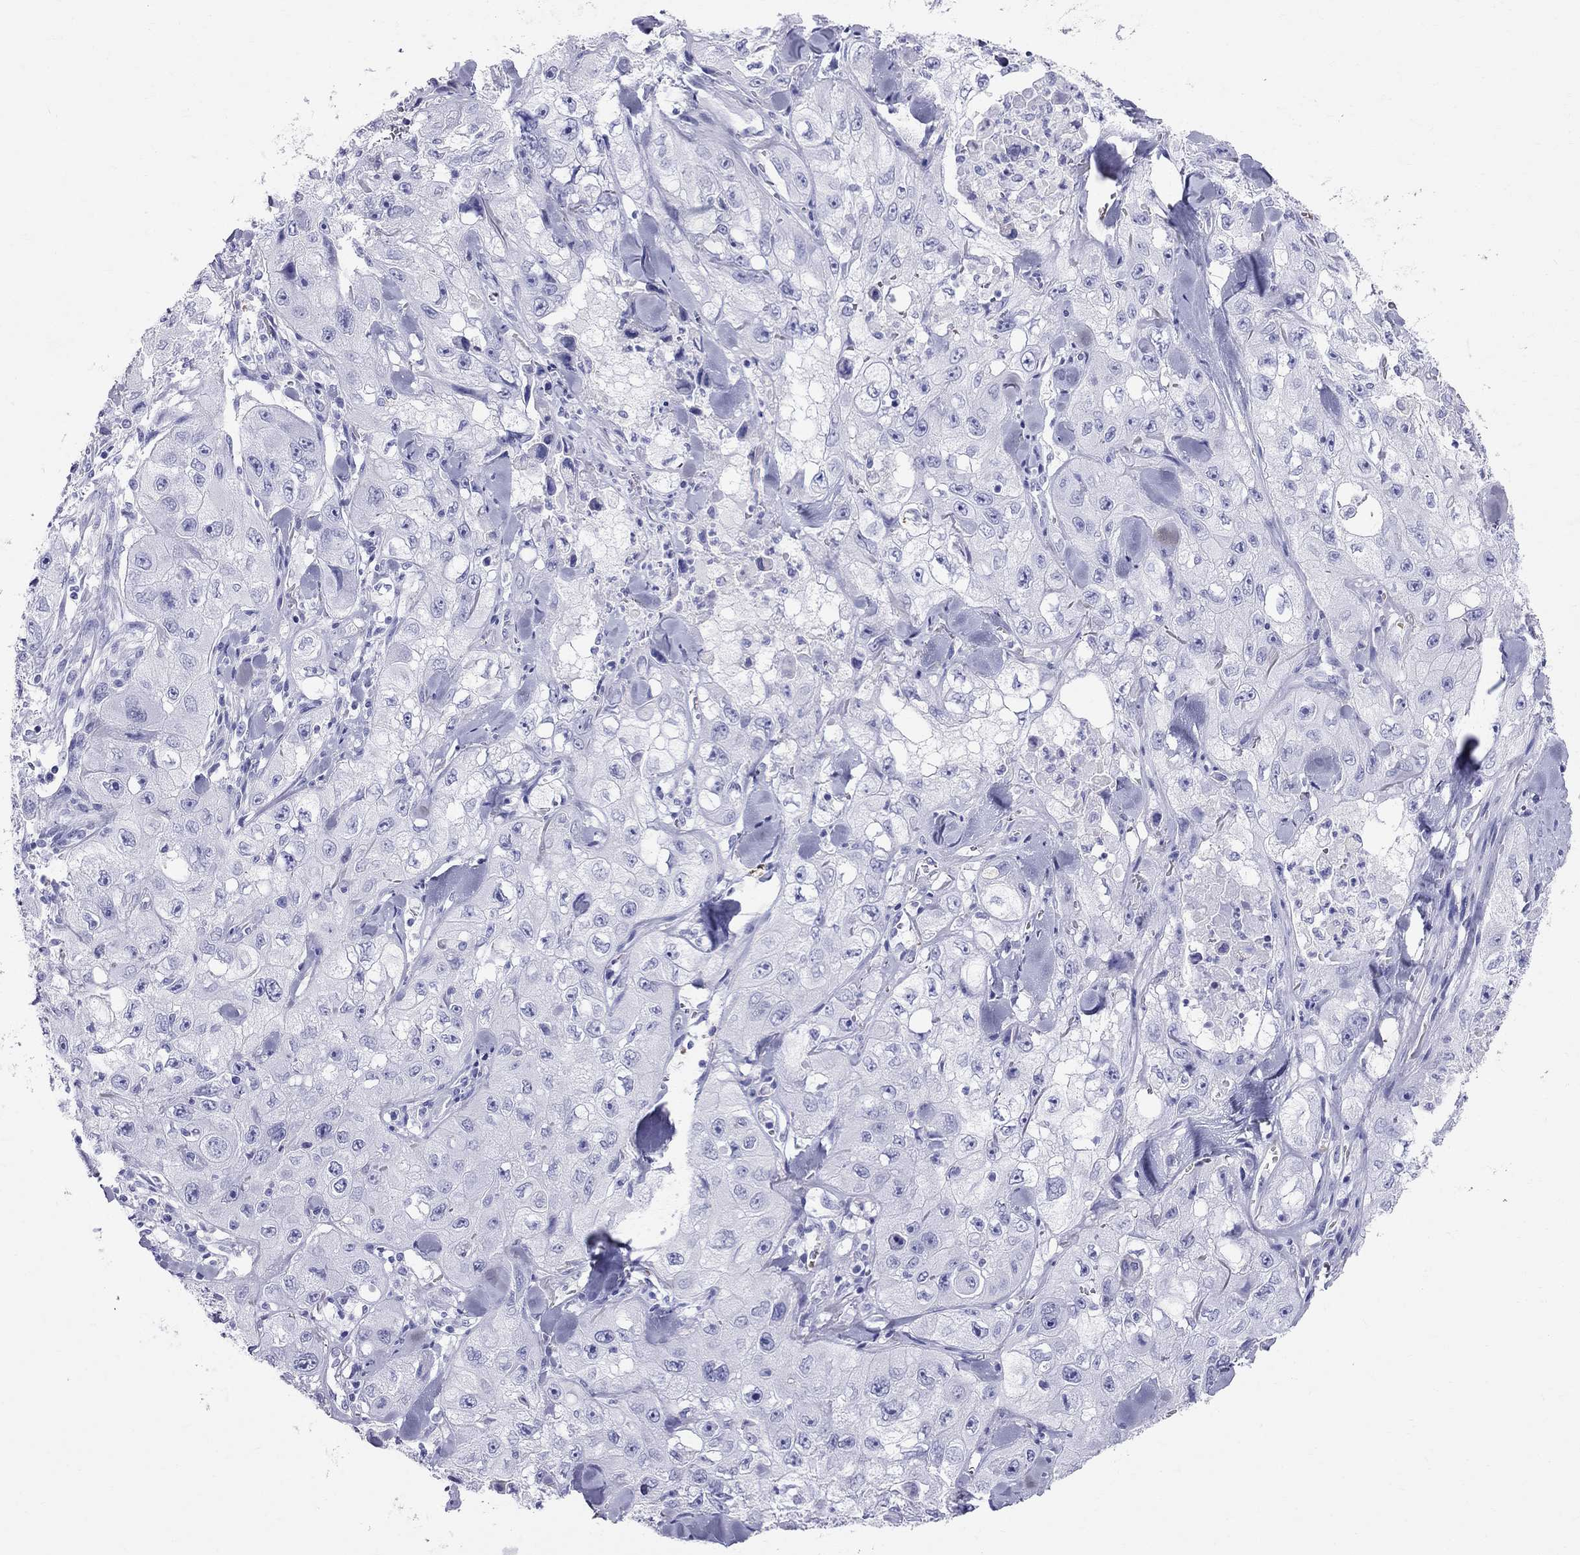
{"staining": {"intensity": "negative", "quantity": "none", "location": "none"}, "tissue": "skin cancer", "cell_type": "Tumor cells", "image_type": "cancer", "snomed": [{"axis": "morphology", "description": "Squamous cell carcinoma, NOS"}, {"axis": "topography", "description": "Skin"}, {"axis": "topography", "description": "Subcutis"}], "caption": "Immunohistochemistry micrograph of human skin cancer stained for a protein (brown), which displays no expression in tumor cells.", "gene": "DNAAF6", "patient": {"sex": "male", "age": 73}}